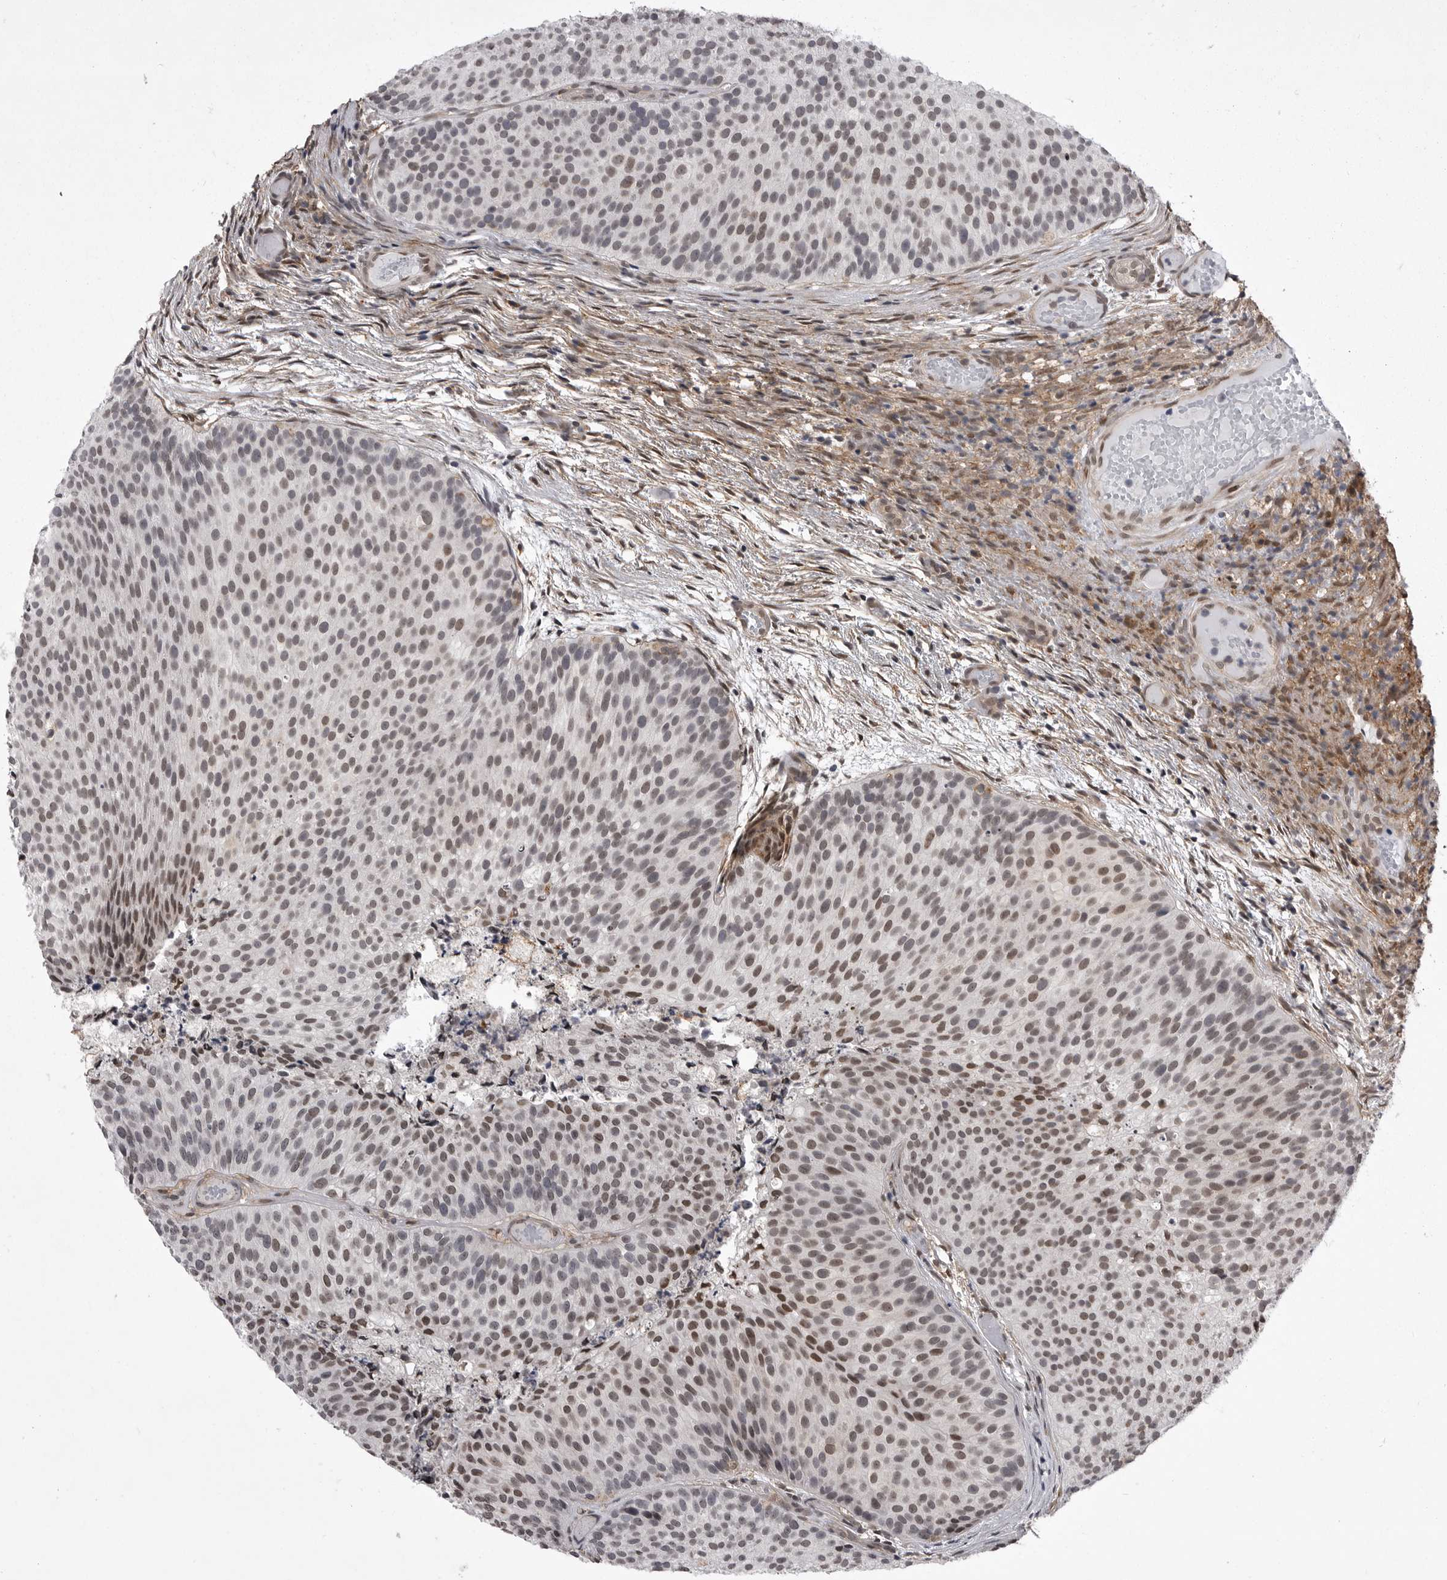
{"staining": {"intensity": "weak", "quantity": ">75%", "location": "nuclear"}, "tissue": "urothelial cancer", "cell_type": "Tumor cells", "image_type": "cancer", "snomed": [{"axis": "morphology", "description": "Urothelial carcinoma, Low grade"}, {"axis": "topography", "description": "Urinary bladder"}], "caption": "The photomicrograph displays staining of urothelial carcinoma (low-grade), revealing weak nuclear protein positivity (brown color) within tumor cells.", "gene": "ABL1", "patient": {"sex": "male", "age": 86}}